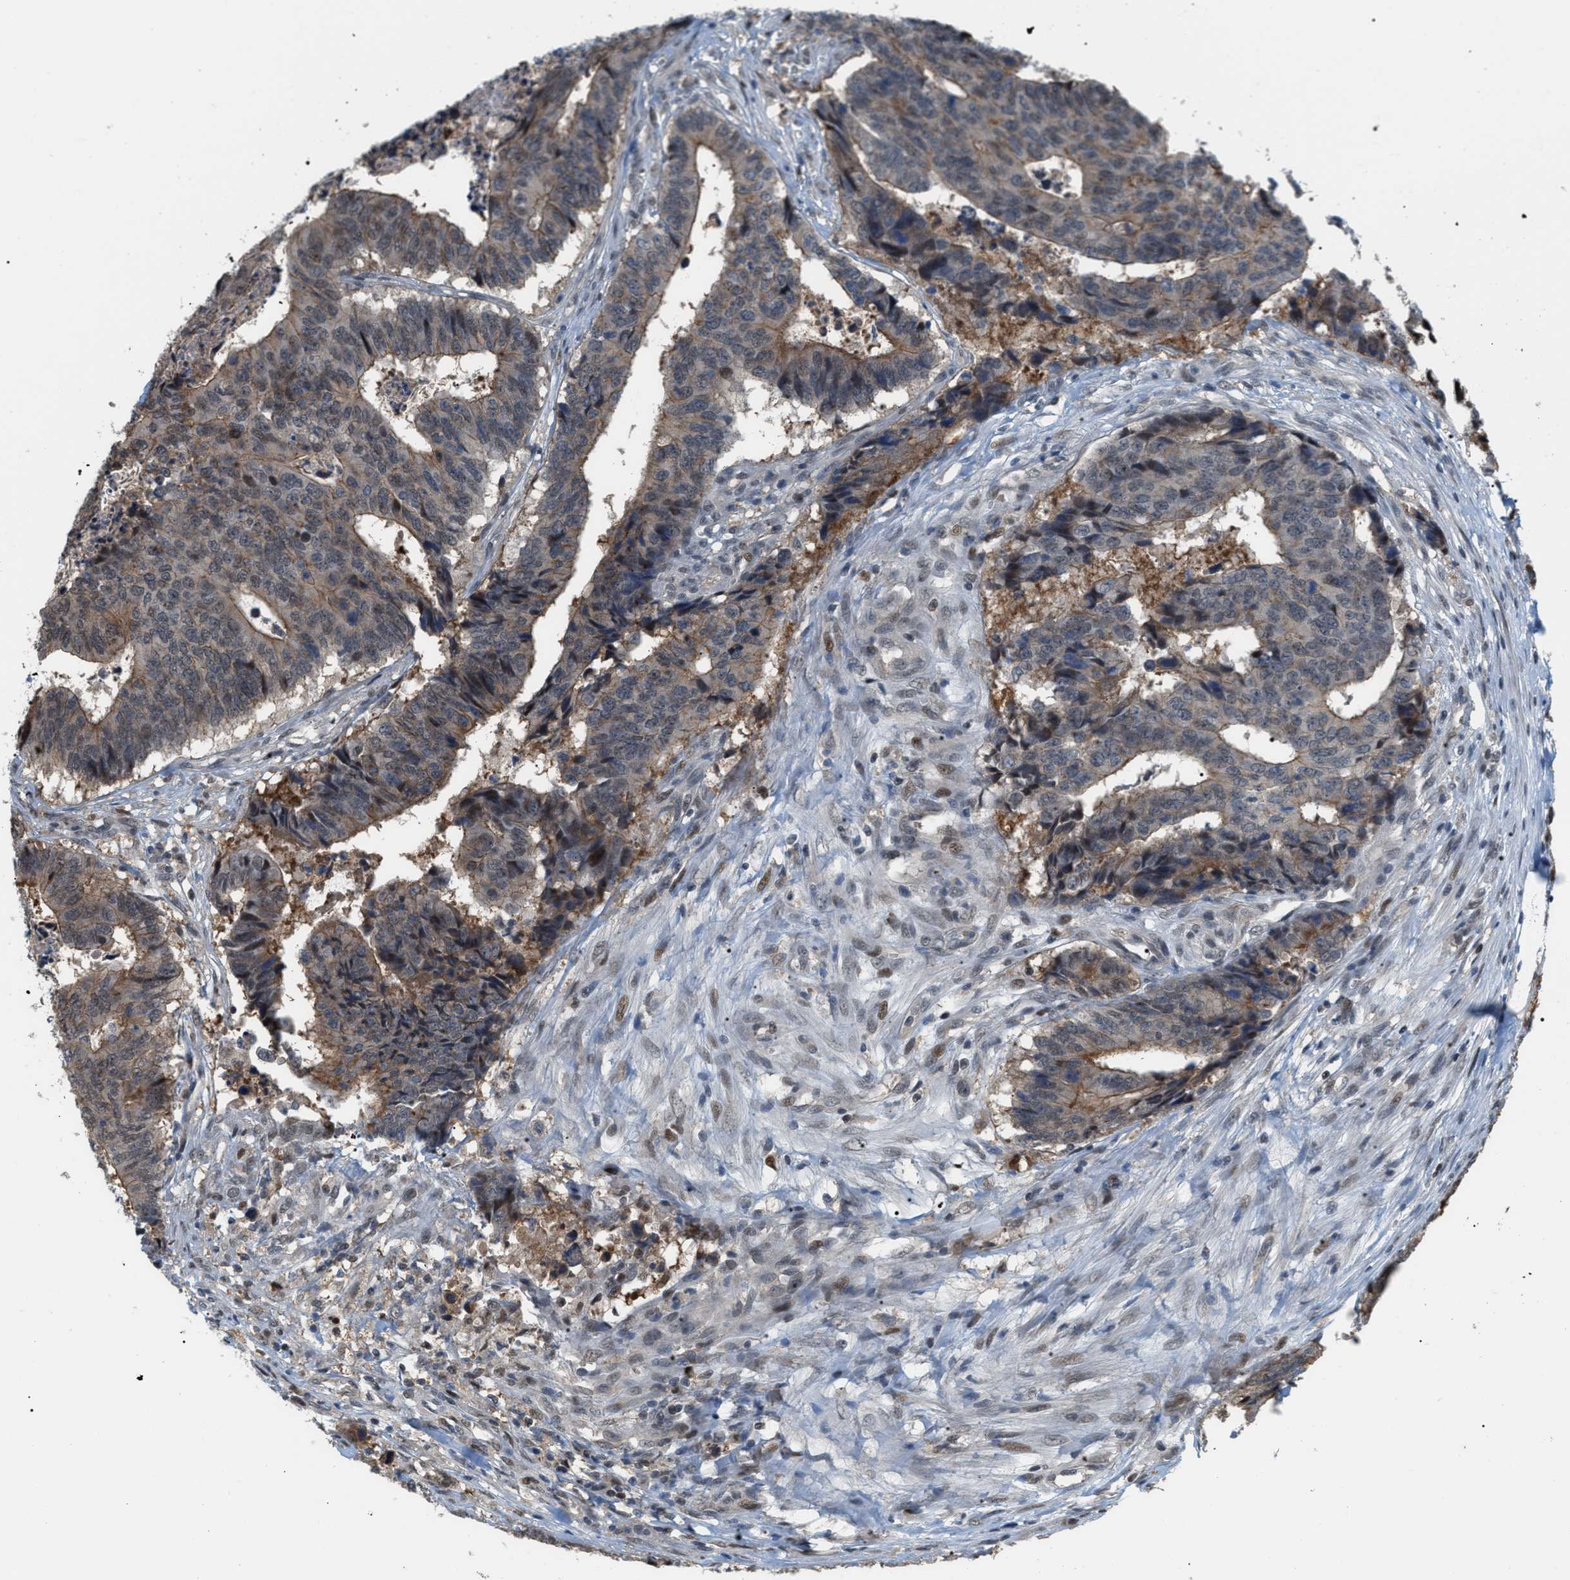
{"staining": {"intensity": "moderate", "quantity": "<25%", "location": "cytoplasmic/membranous"}, "tissue": "colorectal cancer", "cell_type": "Tumor cells", "image_type": "cancer", "snomed": [{"axis": "morphology", "description": "Adenocarcinoma, NOS"}, {"axis": "topography", "description": "Rectum"}], "caption": "This is a photomicrograph of immunohistochemistry staining of colorectal adenocarcinoma, which shows moderate positivity in the cytoplasmic/membranous of tumor cells.", "gene": "RFFL", "patient": {"sex": "male", "age": 84}}